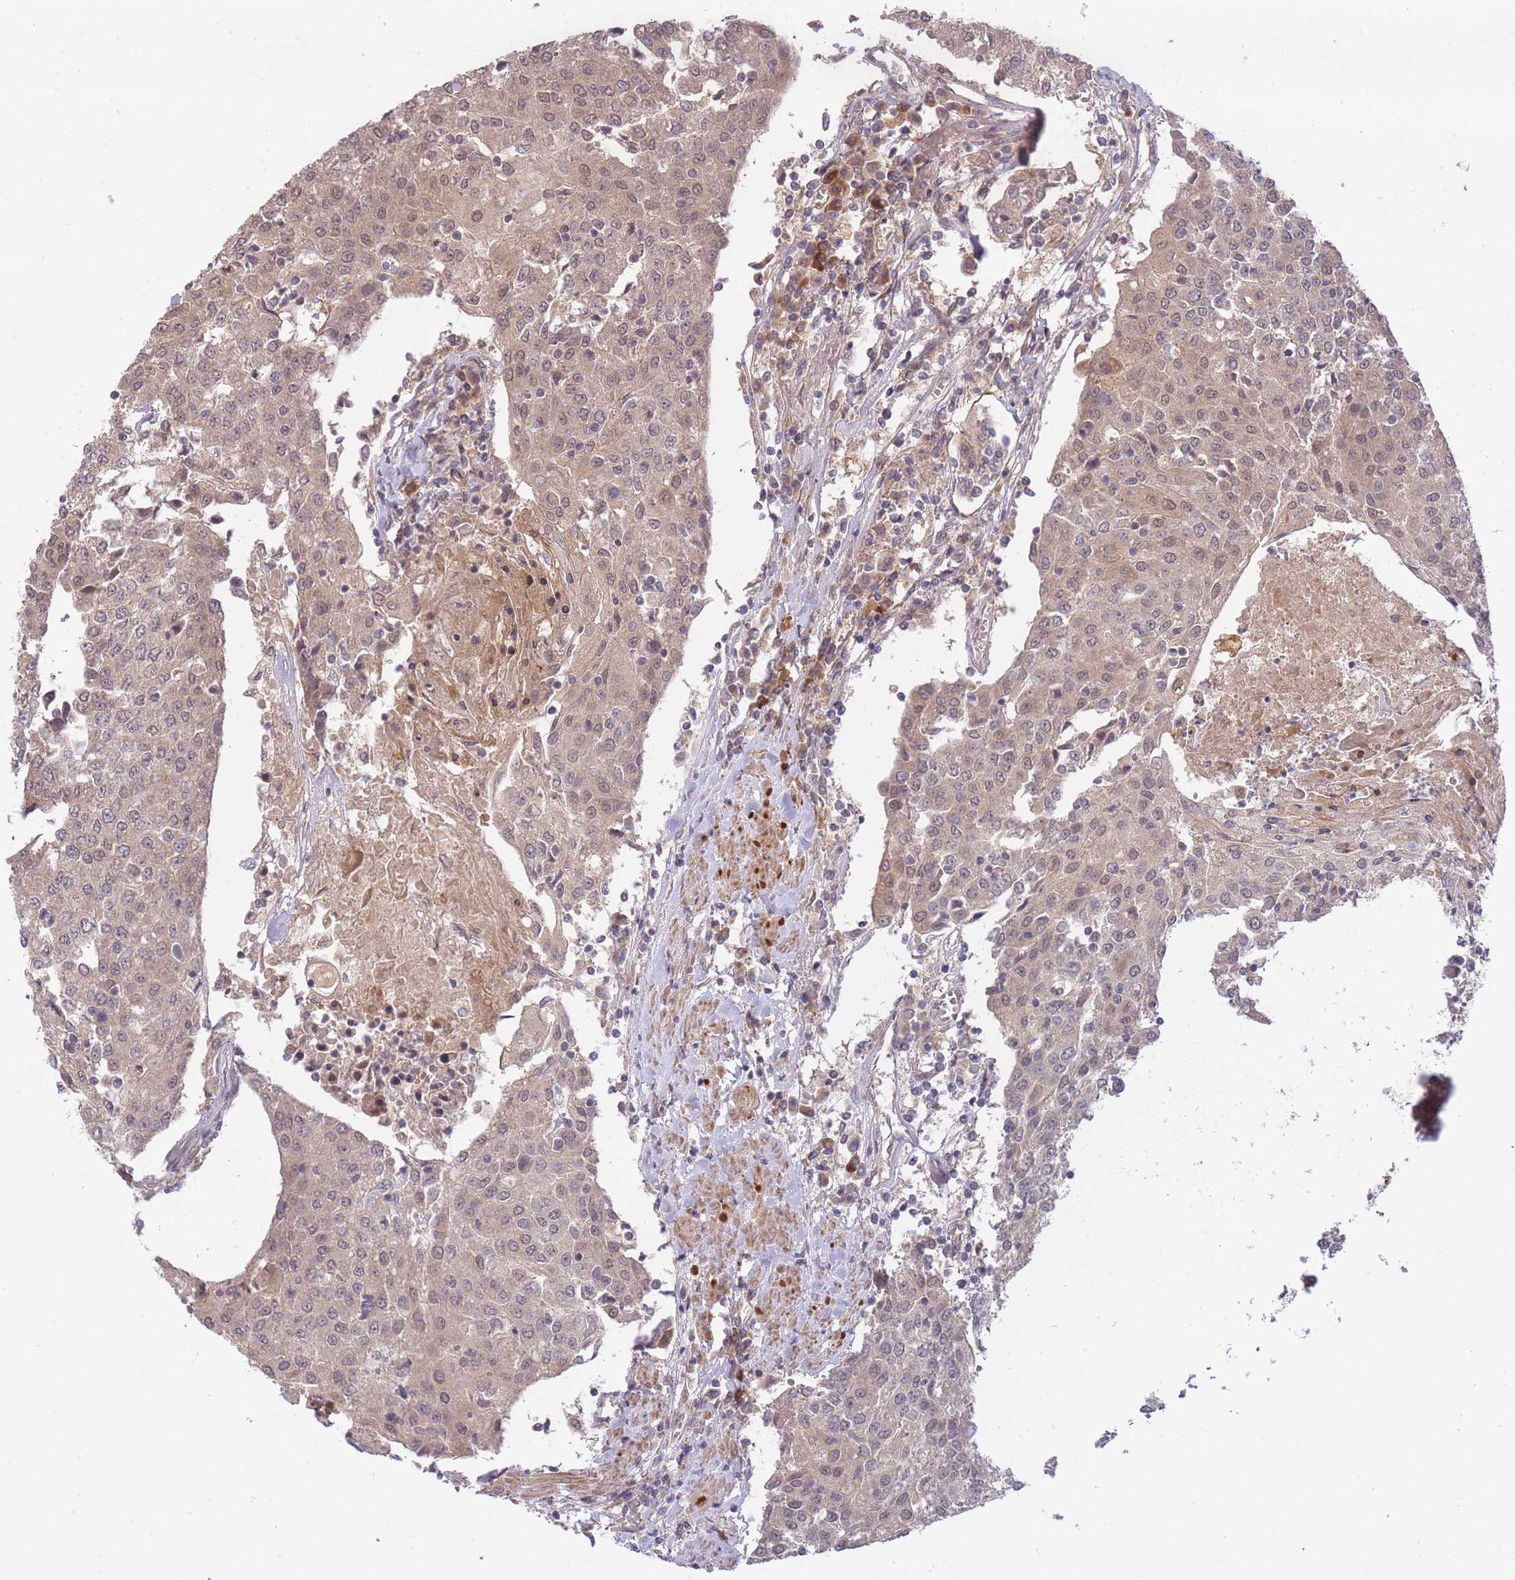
{"staining": {"intensity": "weak", "quantity": ">75%", "location": "cytoplasmic/membranous,nuclear"}, "tissue": "urothelial cancer", "cell_type": "Tumor cells", "image_type": "cancer", "snomed": [{"axis": "morphology", "description": "Urothelial carcinoma, High grade"}, {"axis": "topography", "description": "Urinary bladder"}], "caption": "Urothelial carcinoma (high-grade) tissue displays weak cytoplasmic/membranous and nuclear staining in approximately >75% of tumor cells", "gene": "SMC6", "patient": {"sex": "female", "age": 85}}